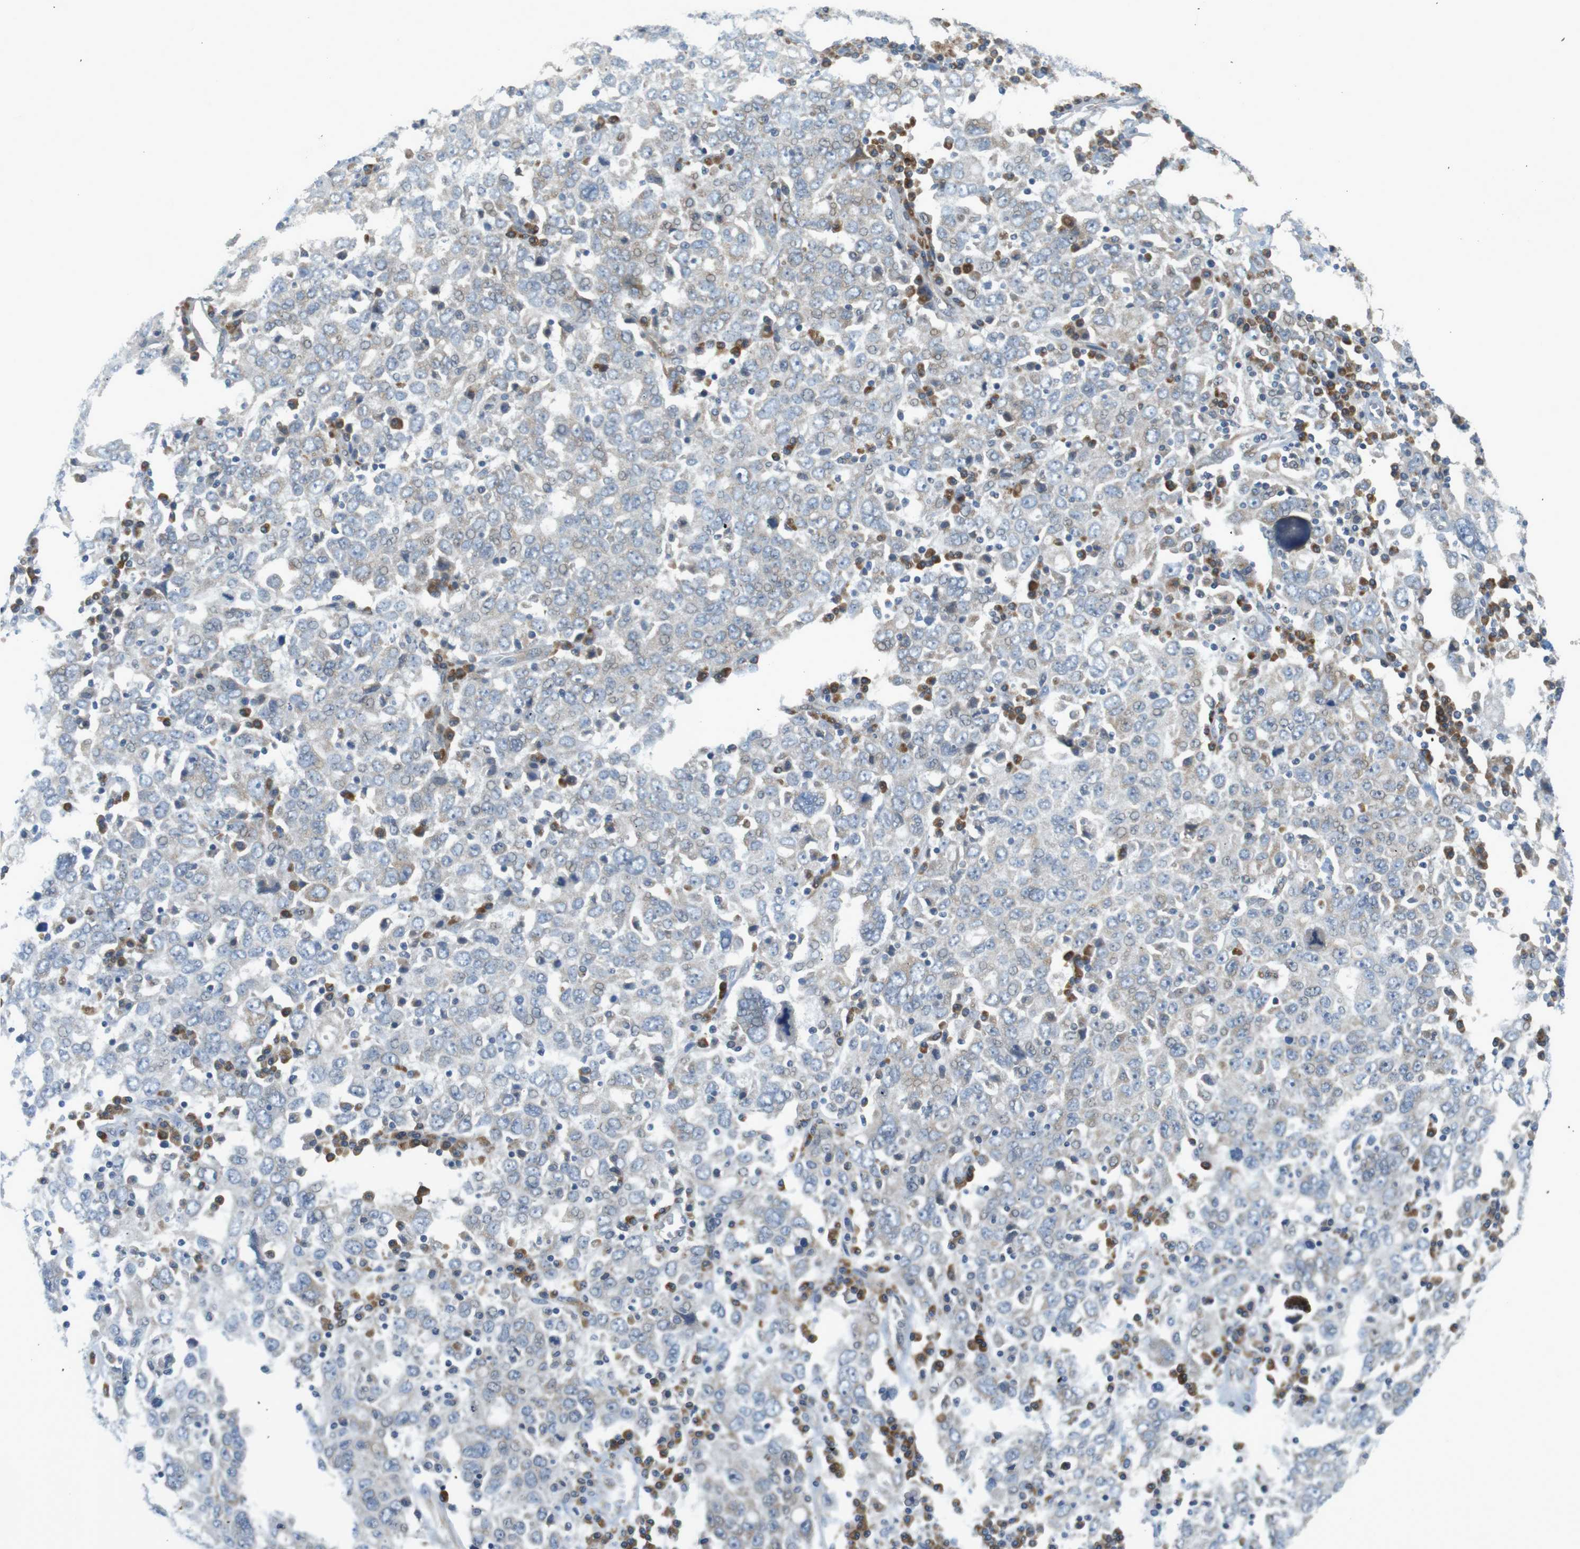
{"staining": {"intensity": "negative", "quantity": "none", "location": "none"}, "tissue": "ovarian cancer", "cell_type": "Tumor cells", "image_type": "cancer", "snomed": [{"axis": "morphology", "description": "Carcinoma, endometroid"}, {"axis": "topography", "description": "Ovary"}], "caption": "Immunohistochemical staining of human ovarian cancer (endometroid carcinoma) reveals no significant positivity in tumor cells.", "gene": "GJC3", "patient": {"sex": "female", "age": 62}}